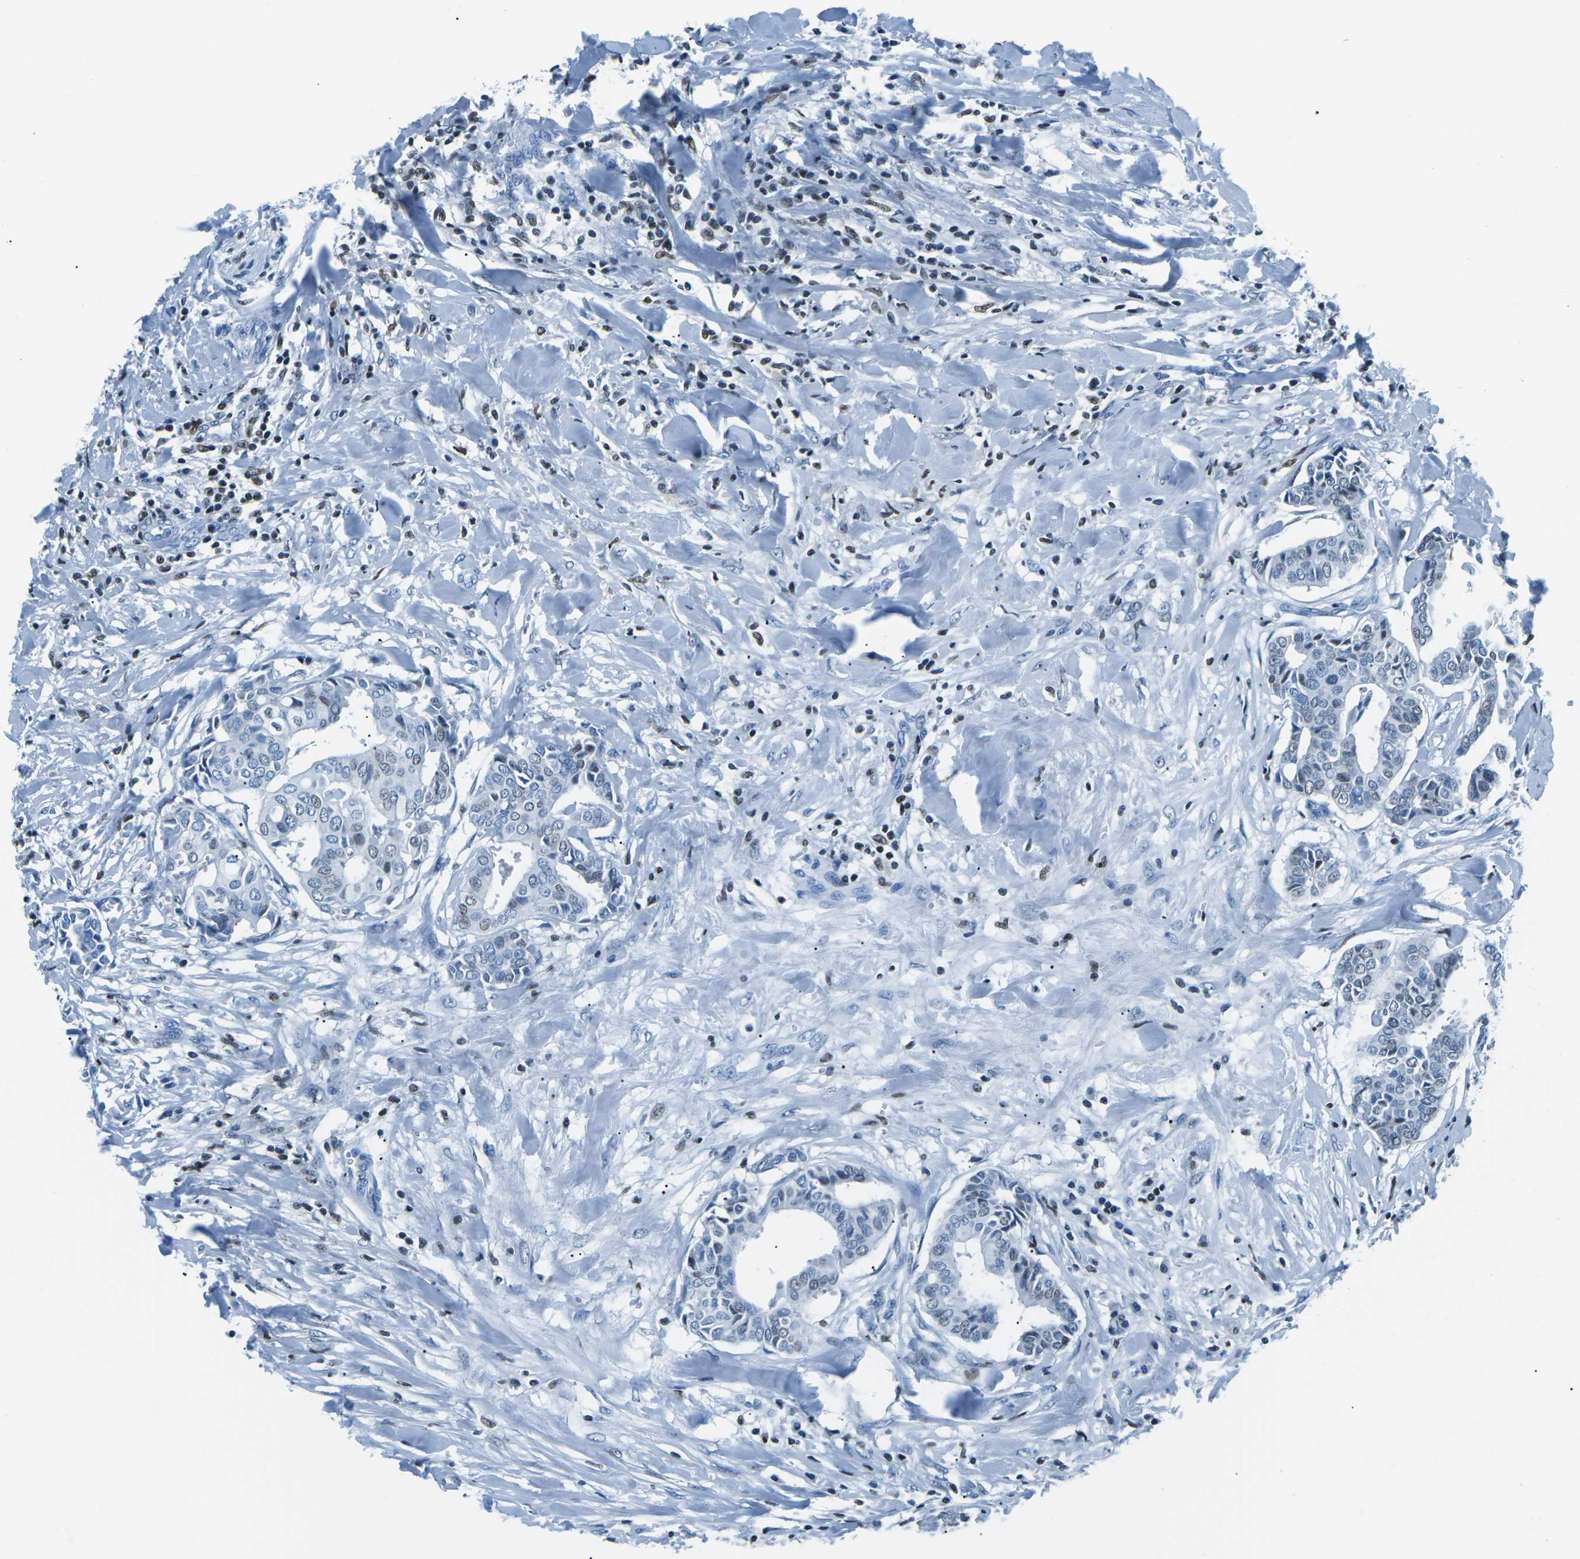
{"staining": {"intensity": "negative", "quantity": "none", "location": "none"}, "tissue": "head and neck cancer", "cell_type": "Tumor cells", "image_type": "cancer", "snomed": [{"axis": "morphology", "description": "Adenocarcinoma, NOS"}, {"axis": "topography", "description": "Salivary gland"}, {"axis": "topography", "description": "Head-Neck"}], "caption": "This is an immunohistochemistry image of human head and neck cancer (adenocarcinoma). There is no positivity in tumor cells.", "gene": "CELF2", "patient": {"sex": "female", "age": 59}}